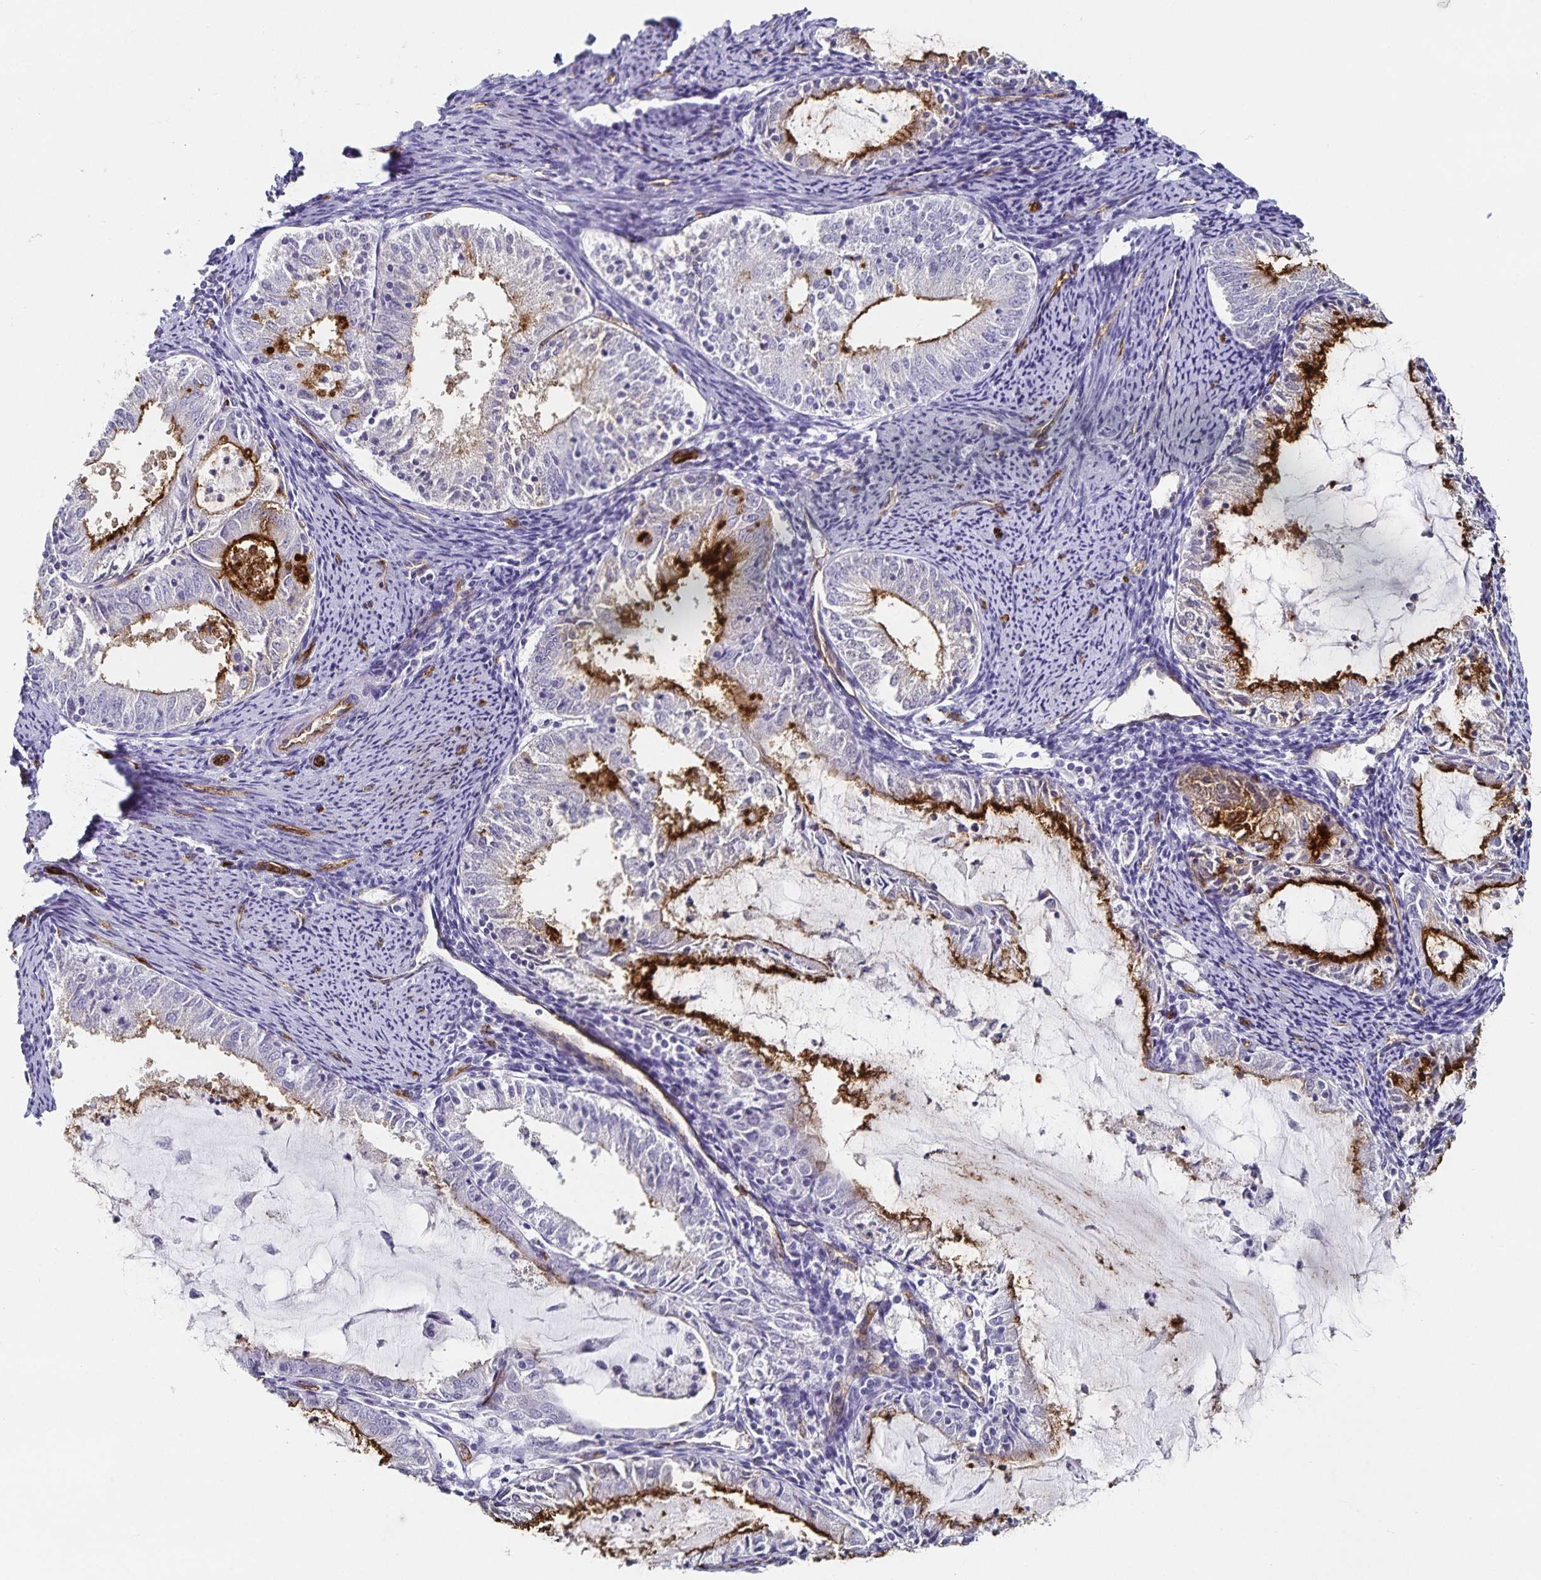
{"staining": {"intensity": "strong", "quantity": "25%-75%", "location": "cytoplasmic/membranous"}, "tissue": "endometrial cancer", "cell_type": "Tumor cells", "image_type": "cancer", "snomed": [{"axis": "morphology", "description": "Adenocarcinoma, NOS"}, {"axis": "topography", "description": "Endometrium"}], "caption": "Endometrial cancer was stained to show a protein in brown. There is high levels of strong cytoplasmic/membranous positivity in about 25%-75% of tumor cells. Nuclei are stained in blue.", "gene": "PODXL", "patient": {"sex": "female", "age": 57}}